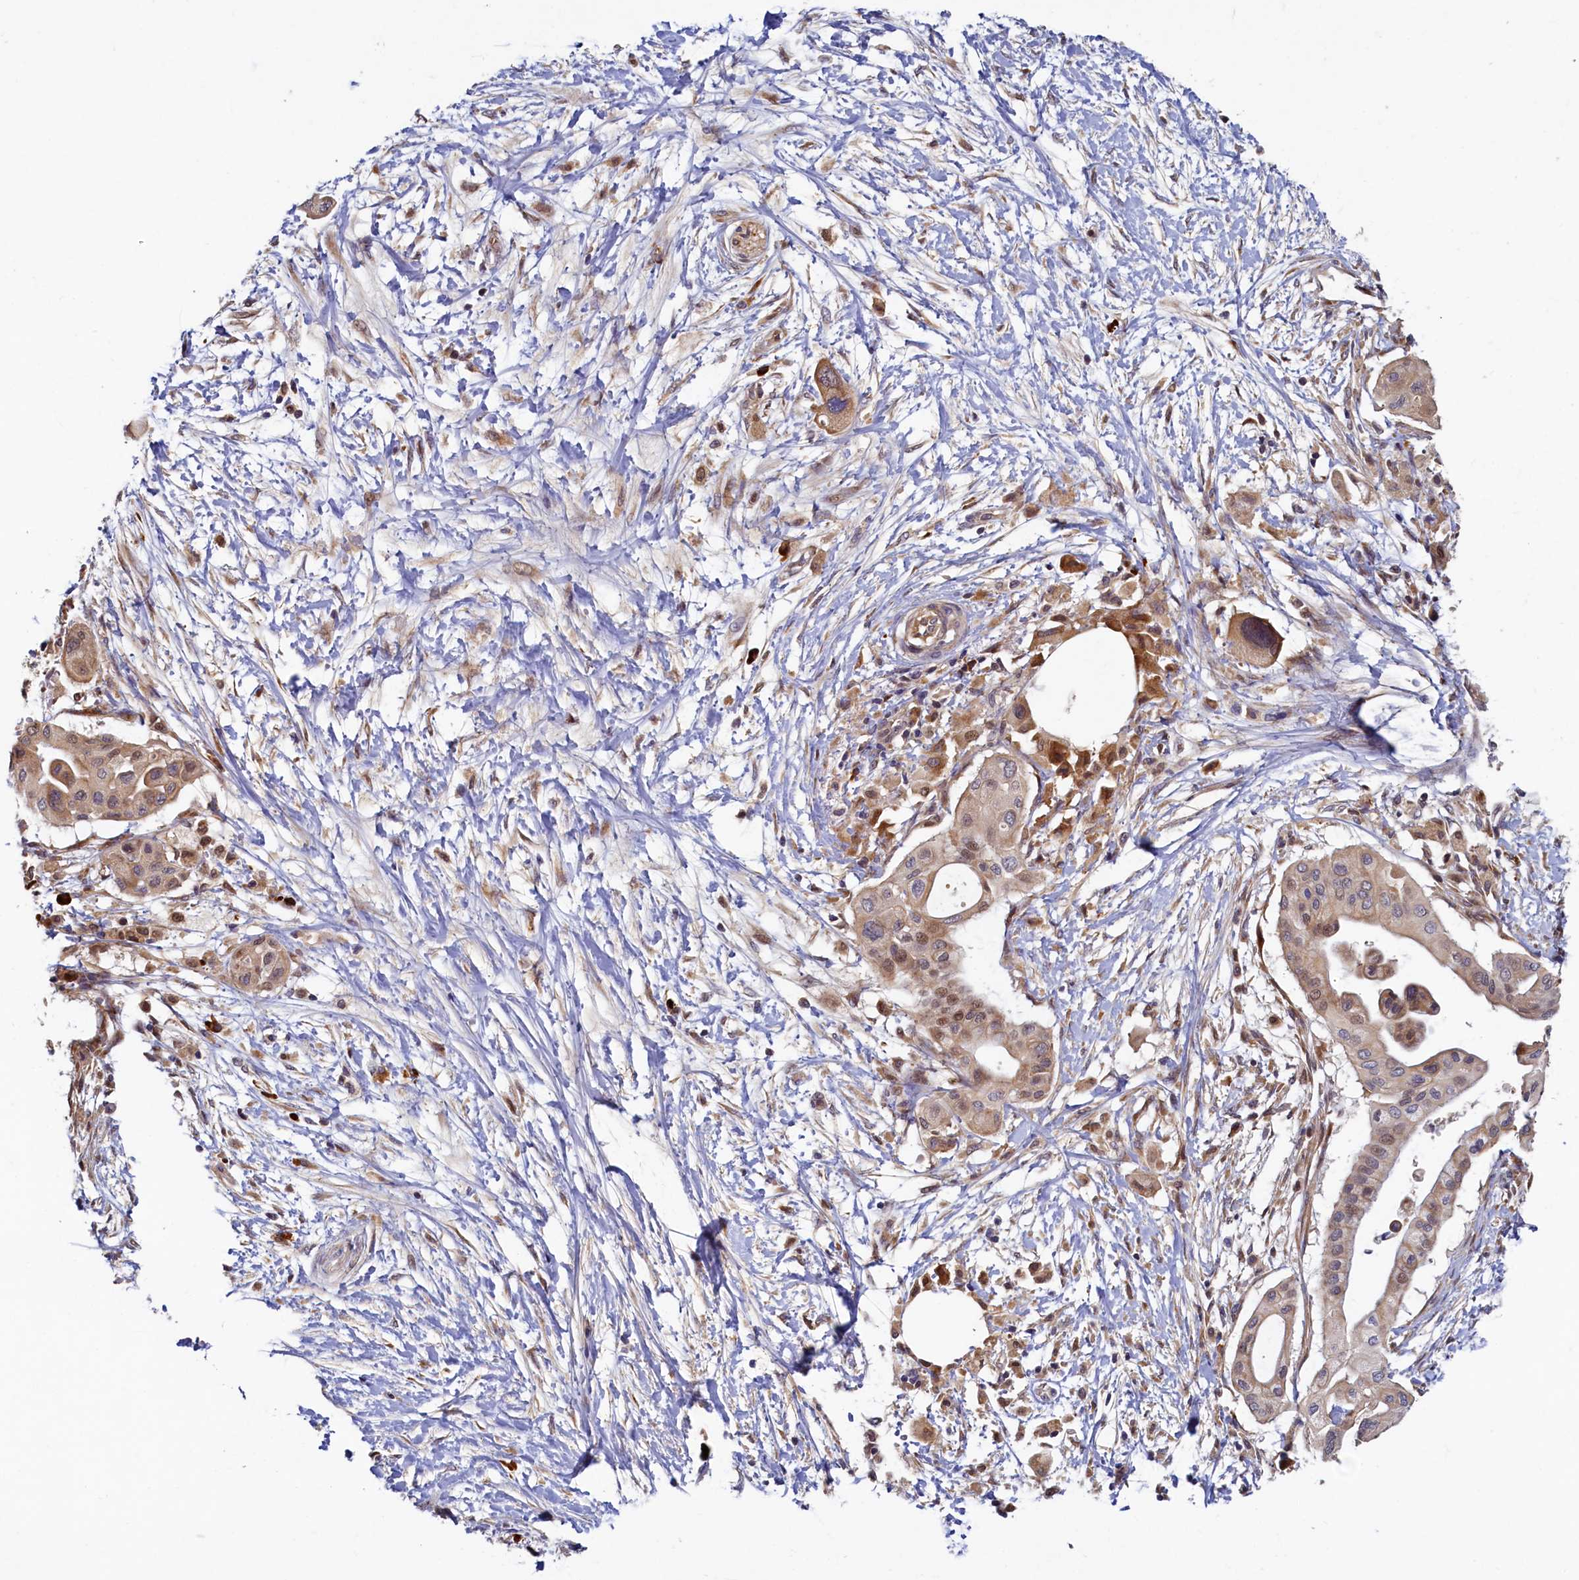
{"staining": {"intensity": "moderate", "quantity": "25%-75%", "location": "cytoplasmic/membranous,nuclear"}, "tissue": "pancreatic cancer", "cell_type": "Tumor cells", "image_type": "cancer", "snomed": [{"axis": "morphology", "description": "Adenocarcinoma, NOS"}, {"axis": "topography", "description": "Pancreas"}], "caption": "A high-resolution photomicrograph shows immunohistochemistry staining of pancreatic cancer, which displays moderate cytoplasmic/membranous and nuclear positivity in approximately 25%-75% of tumor cells. Using DAB (brown) and hematoxylin (blue) stains, captured at high magnification using brightfield microscopy.", "gene": "SLC16A14", "patient": {"sex": "male", "age": 68}}